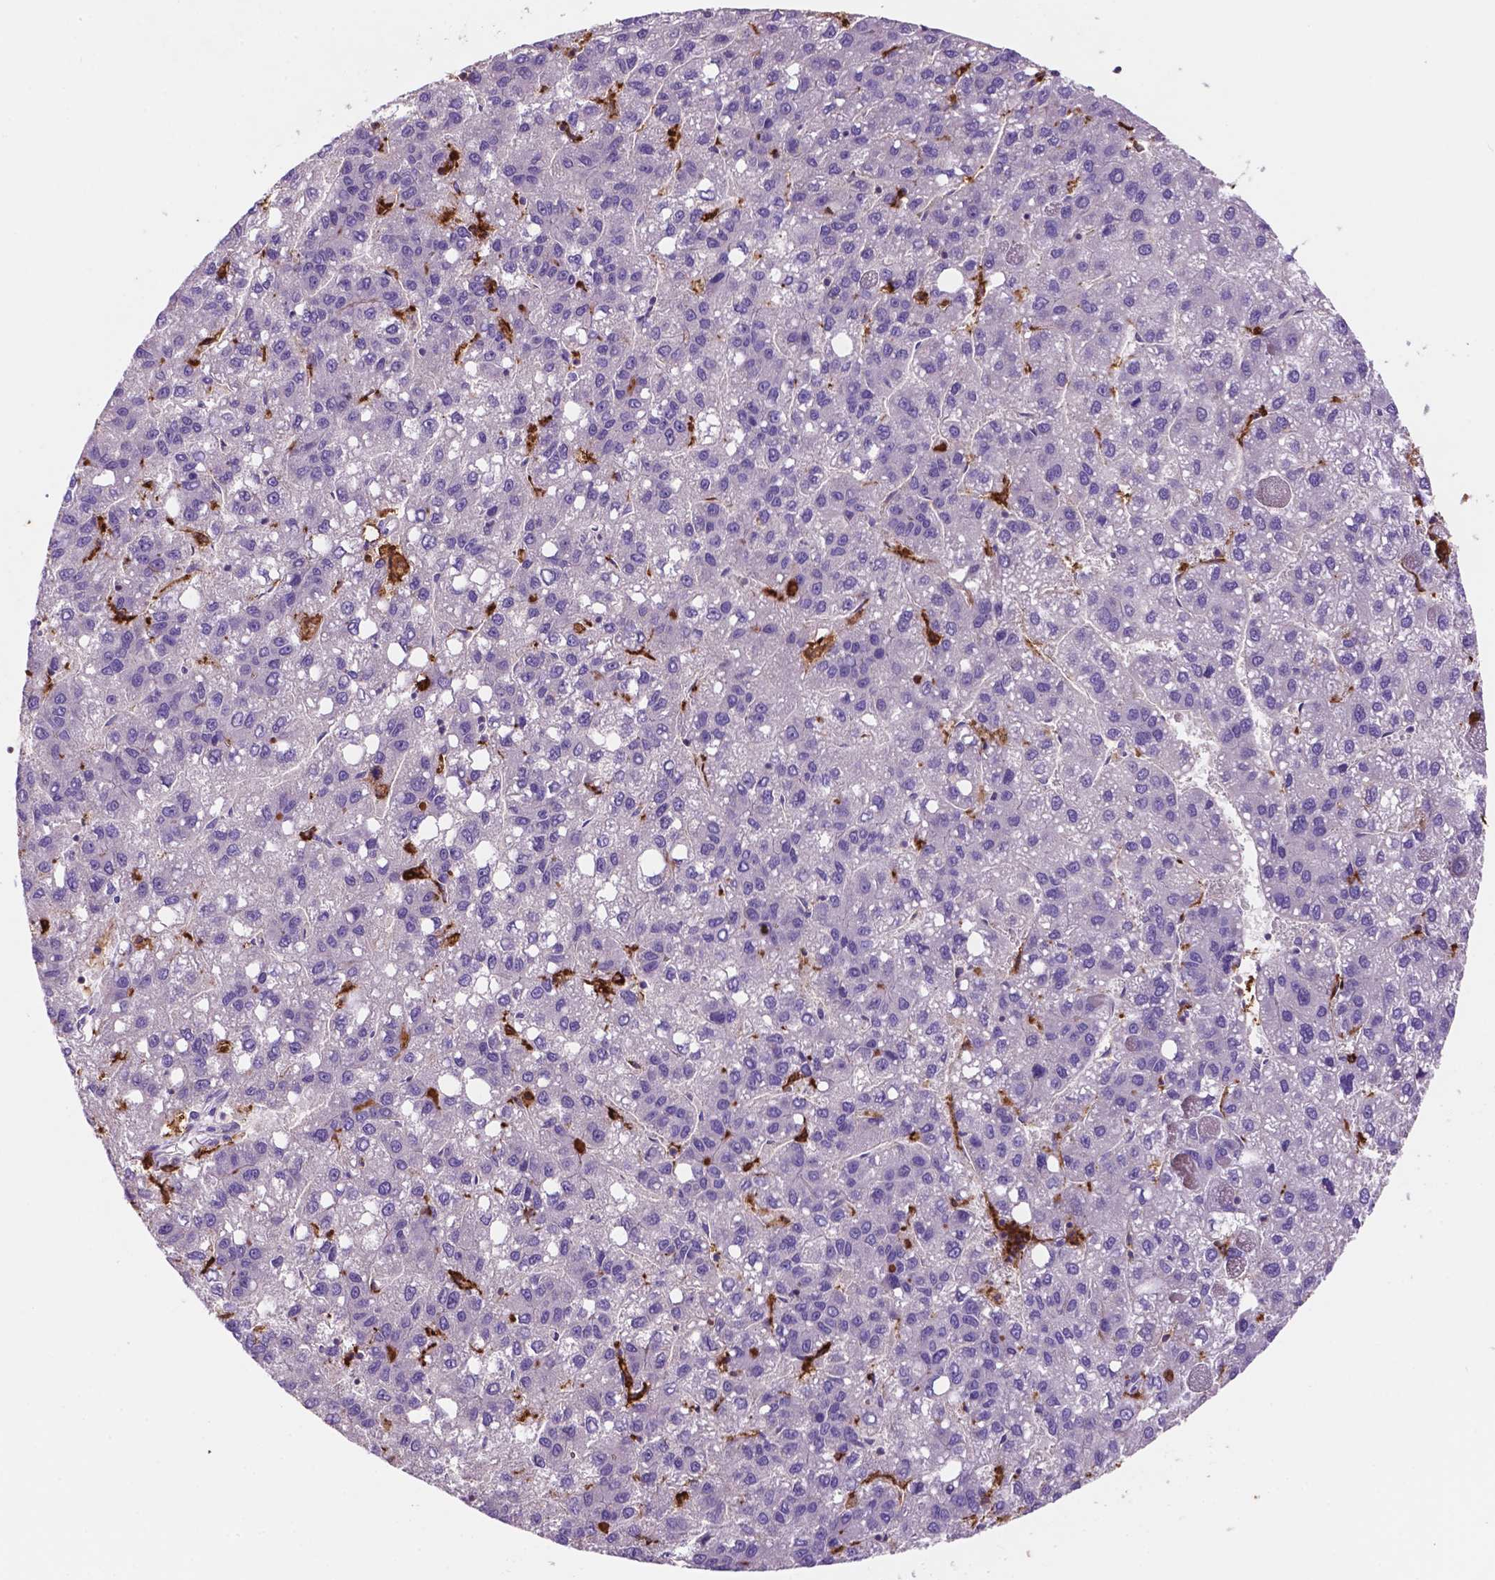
{"staining": {"intensity": "negative", "quantity": "none", "location": "none"}, "tissue": "liver cancer", "cell_type": "Tumor cells", "image_type": "cancer", "snomed": [{"axis": "morphology", "description": "Carcinoma, Hepatocellular, NOS"}, {"axis": "topography", "description": "Liver"}], "caption": "A high-resolution photomicrograph shows IHC staining of liver cancer (hepatocellular carcinoma), which displays no significant positivity in tumor cells.", "gene": "MKRN2OS", "patient": {"sex": "female", "age": 82}}